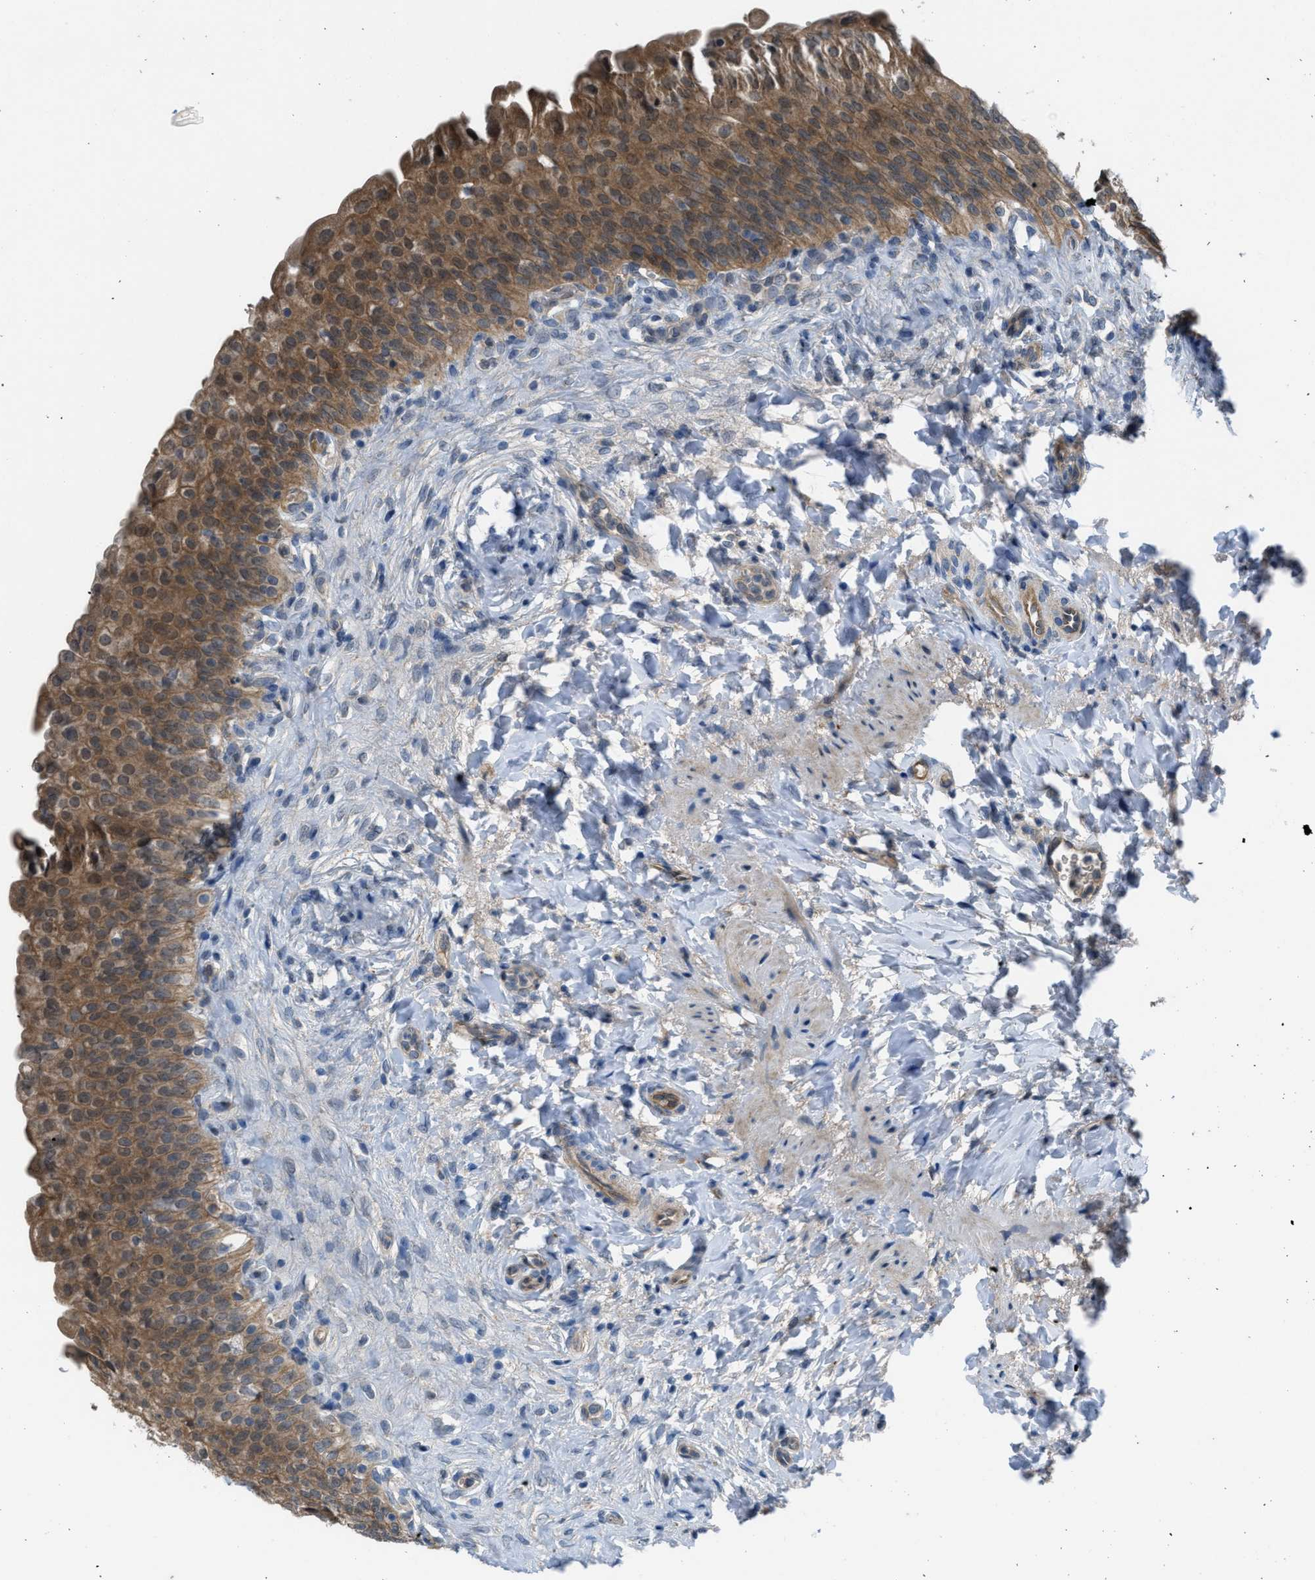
{"staining": {"intensity": "moderate", "quantity": ">75%", "location": "cytoplasmic/membranous"}, "tissue": "urinary bladder", "cell_type": "Urothelial cells", "image_type": "normal", "snomed": [{"axis": "morphology", "description": "Urothelial carcinoma, High grade"}, {"axis": "topography", "description": "Urinary bladder"}], "caption": "Approximately >75% of urothelial cells in benign urinary bladder display moderate cytoplasmic/membranous protein positivity as visualized by brown immunohistochemical staining.", "gene": "BAZ2B", "patient": {"sex": "male", "age": 46}}